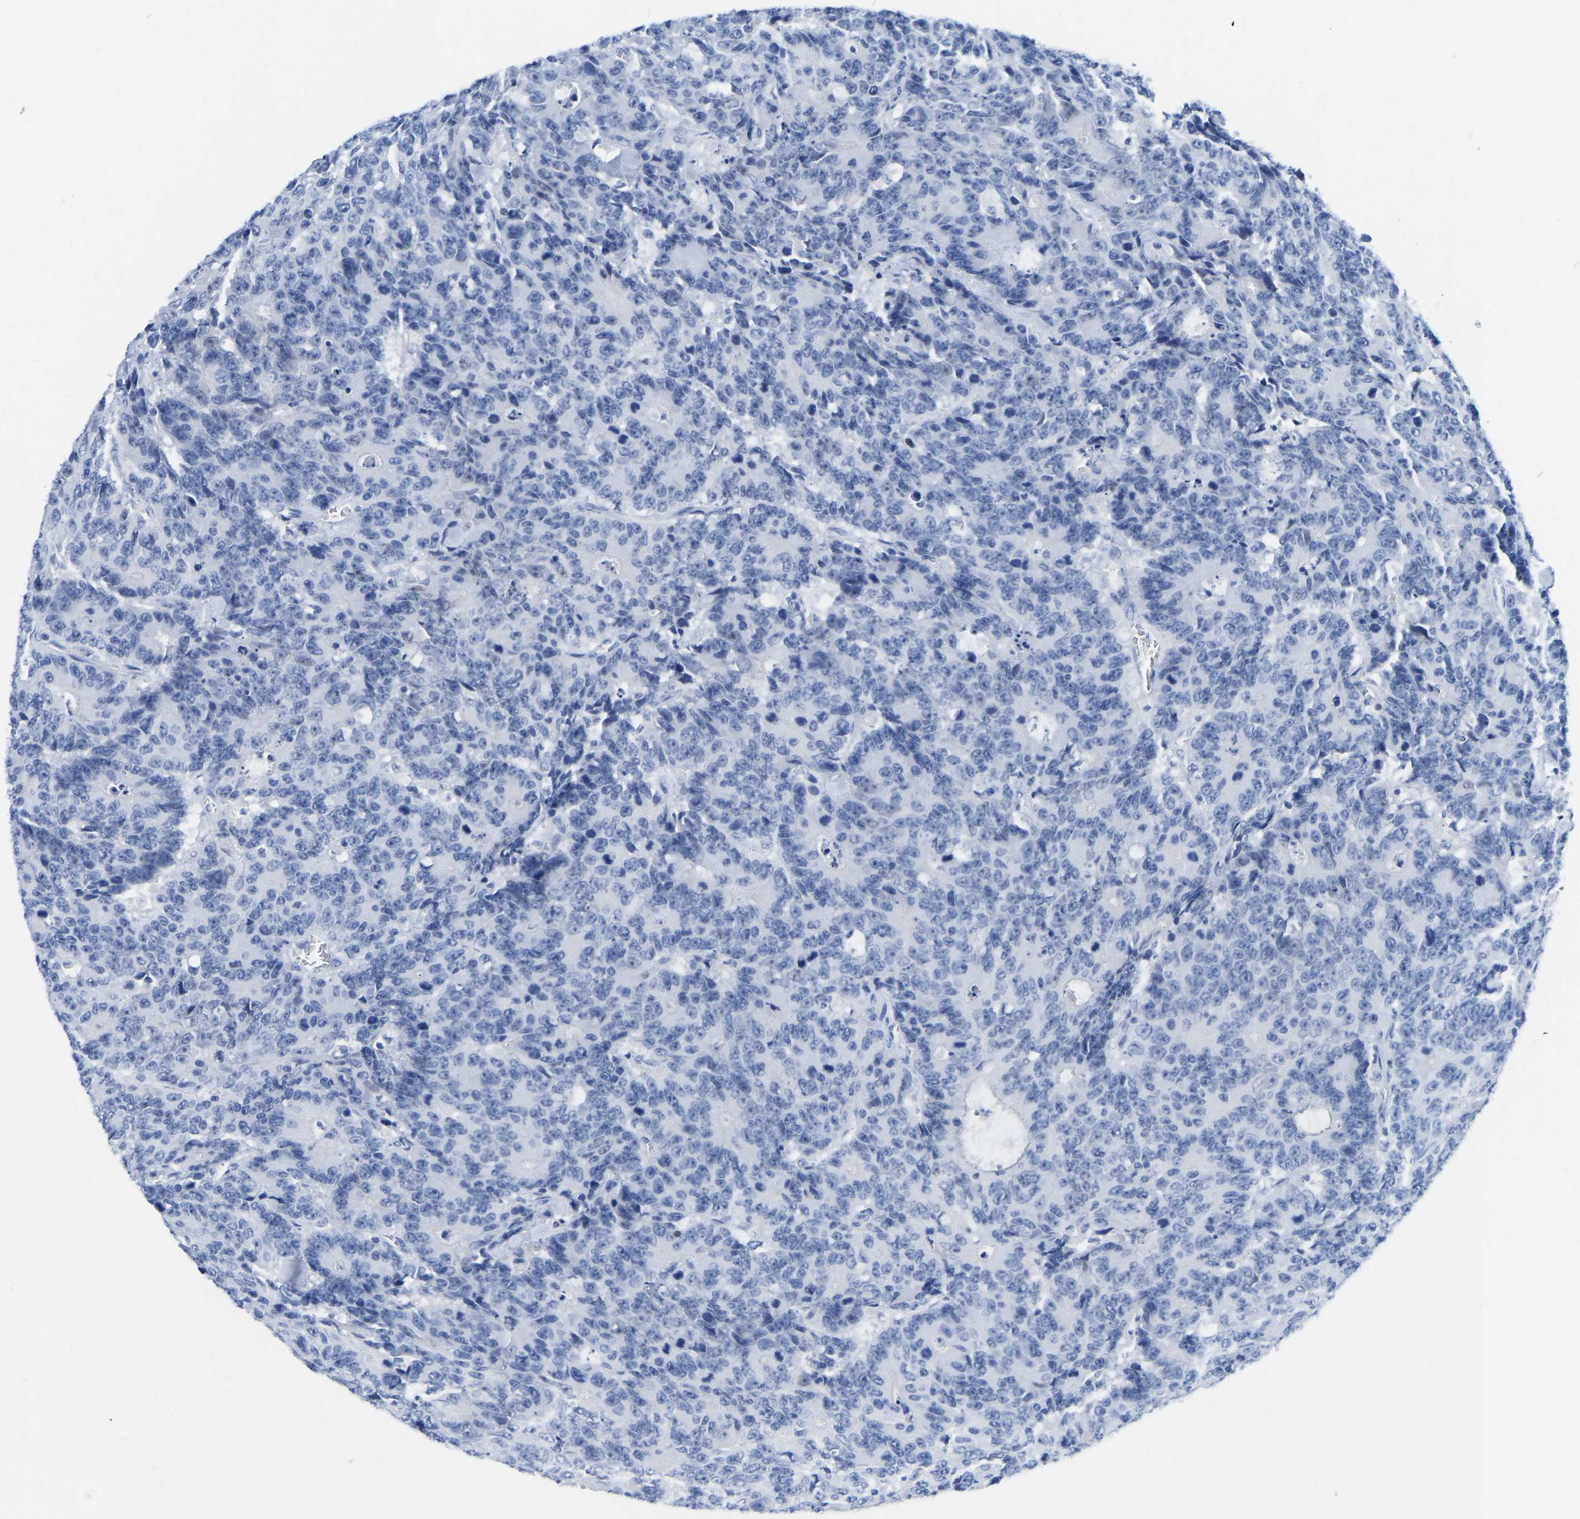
{"staining": {"intensity": "negative", "quantity": "none", "location": "none"}, "tissue": "colorectal cancer", "cell_type": "Tumor cells", "image_type": "cancer", "snomed": [{"axis": "morphology", "description": "Adenocarcinoma, NOS"}, {"axis": "topography", "description": "Colon"}], "caption": "This is a micrograph of immunohistochemistry (IHC) staining of adenocarcinoma (colorectal), which shows no staining in tumor cells. The staining is performed using DAB brown chromogen with nuclei counter-stained in using hematoxylin.", "gene": "TCF7", "patient": {"sex": "female", "age": 86}}